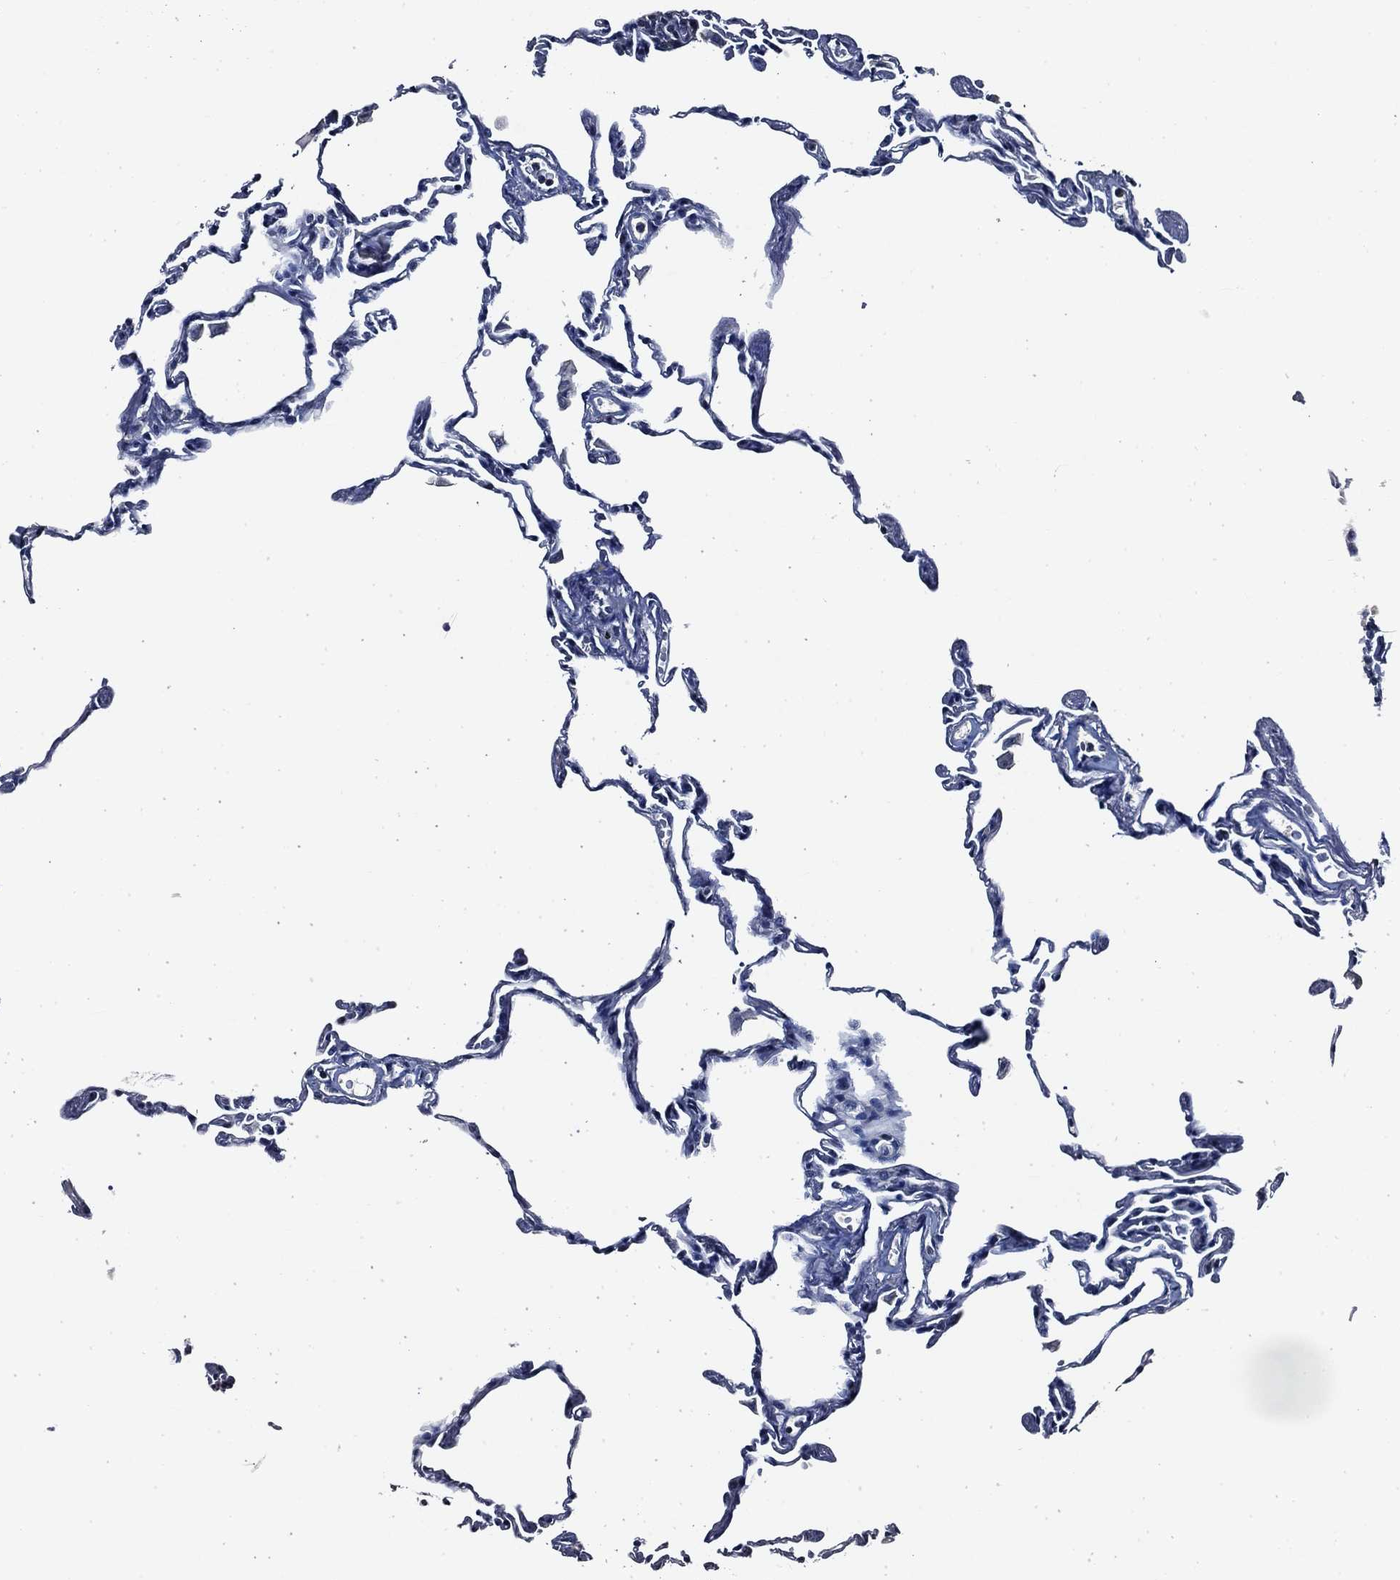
{"staining": {"intensity": "negative", "quantity": "none", "location": "none"}, "tissue": "lung", "cell_type": "Alveolar cells", "image_type": "normal", "snomed": [{"axis": "morphology", "description": "Normal tissue, NOS"}, {"axis": "topography", "description": "Lung"}], "caption": "Protein analysis of unremarkable lung exhibits no significant expression in alveolar cells. Brightfield microscopy of IHC stained with DAB (3,3'-diaminobenzidine) (brown) and hematoxylin (blue), captured at high magnification.", "gene": "POU2F2", "patient": {"sex": "female", "age": 57}}